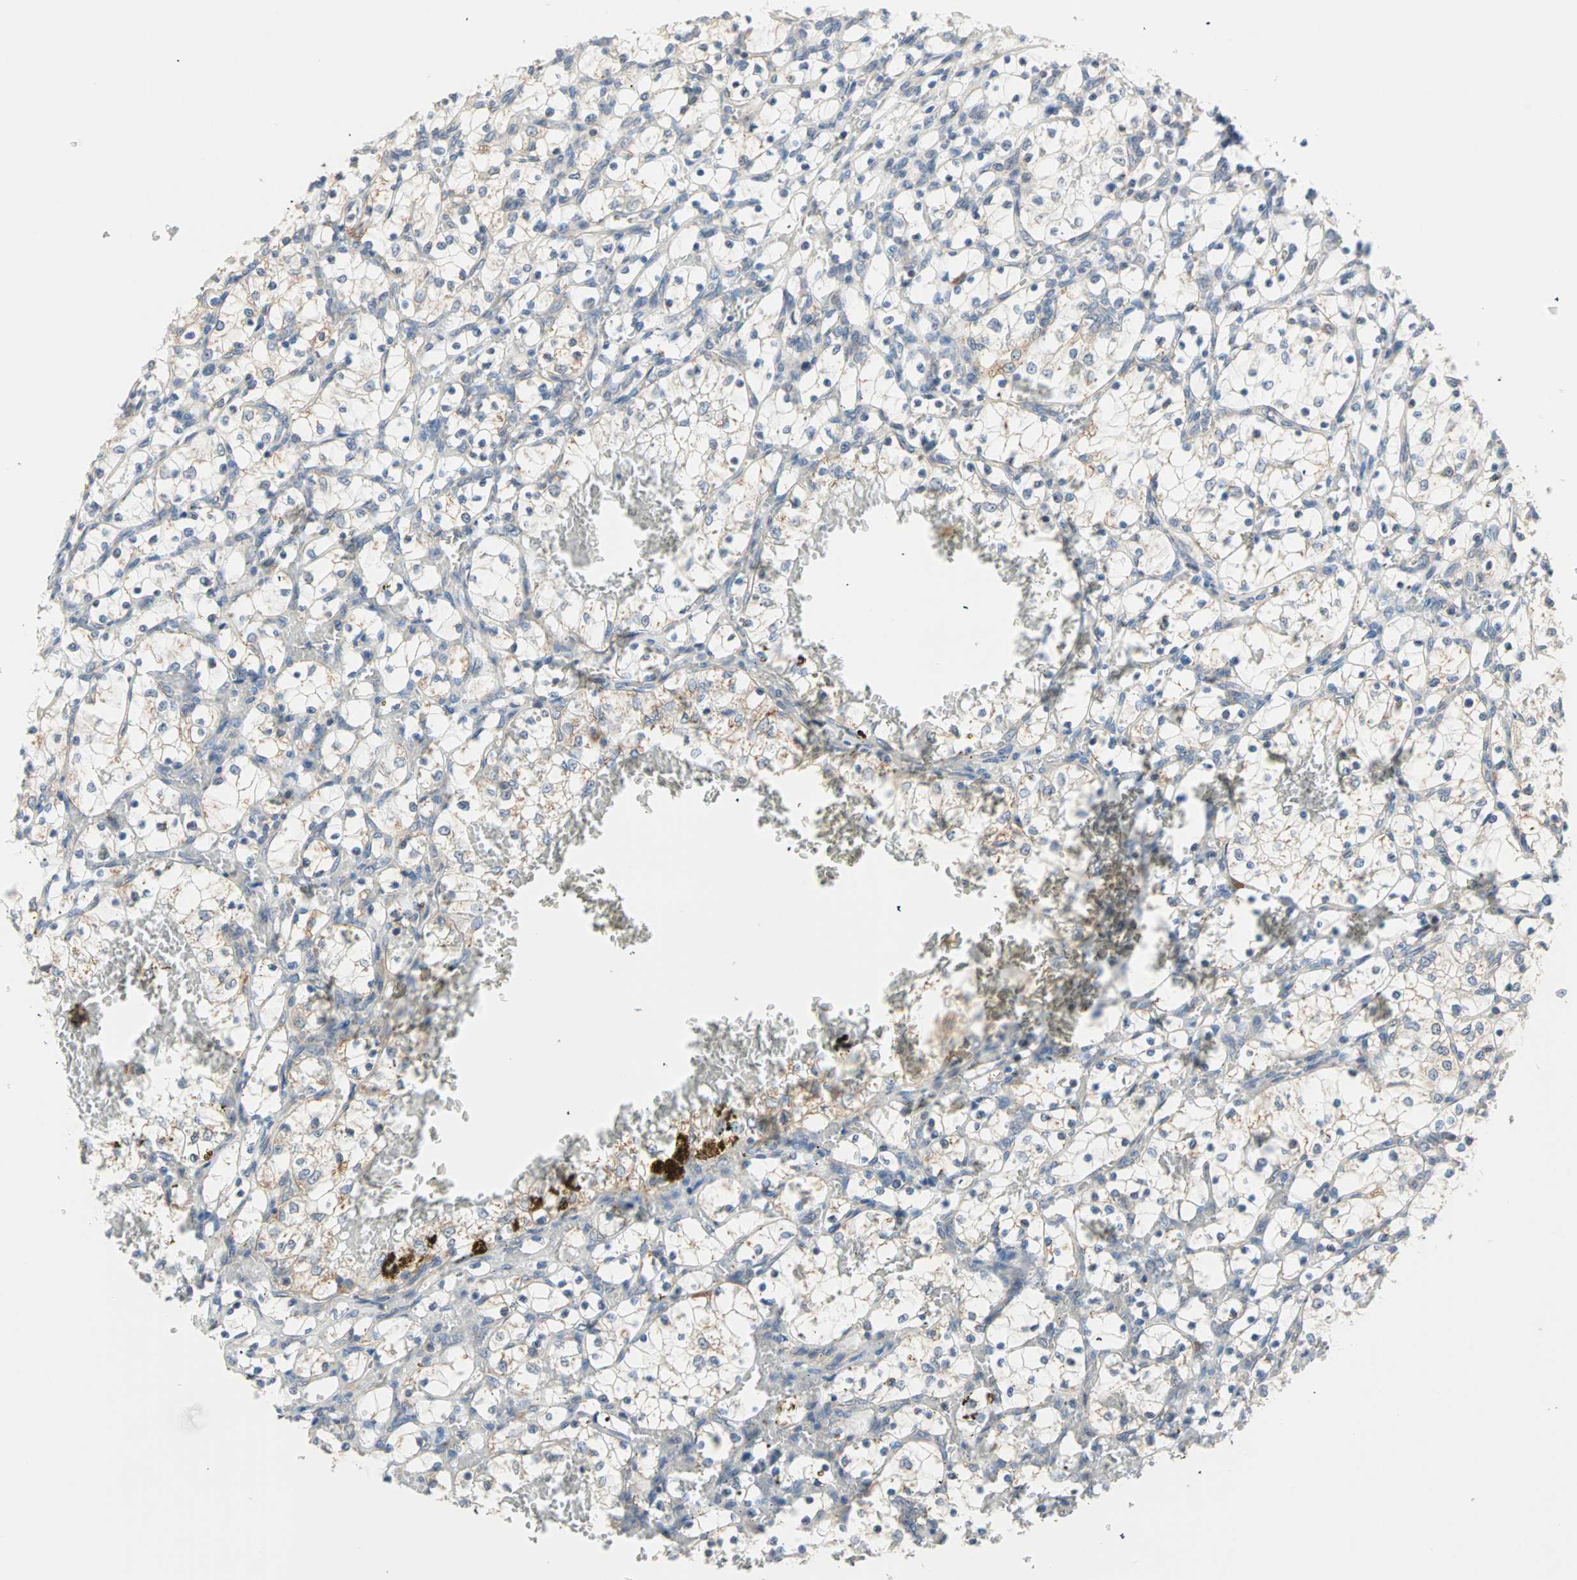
{"staining": {"intensity": "weak", "quantity": "<25%", "location": "cytoplasmic/membranous"}, "tissue": "renal cancer", "cell_type": "Tumor cells", "image_type": "cancer", "snomed": [{"axis": "morphology", "description": "Adenocarcinoma, NOS"}, {"axis": "topography", "description": "Kidney"}], "caption": "Photomicrograph shows no significant protein expression in tumor cells of renal adenocarcinoma.", "gene": "SAR1A", "patient": {"sex": "female", "age": 69}}